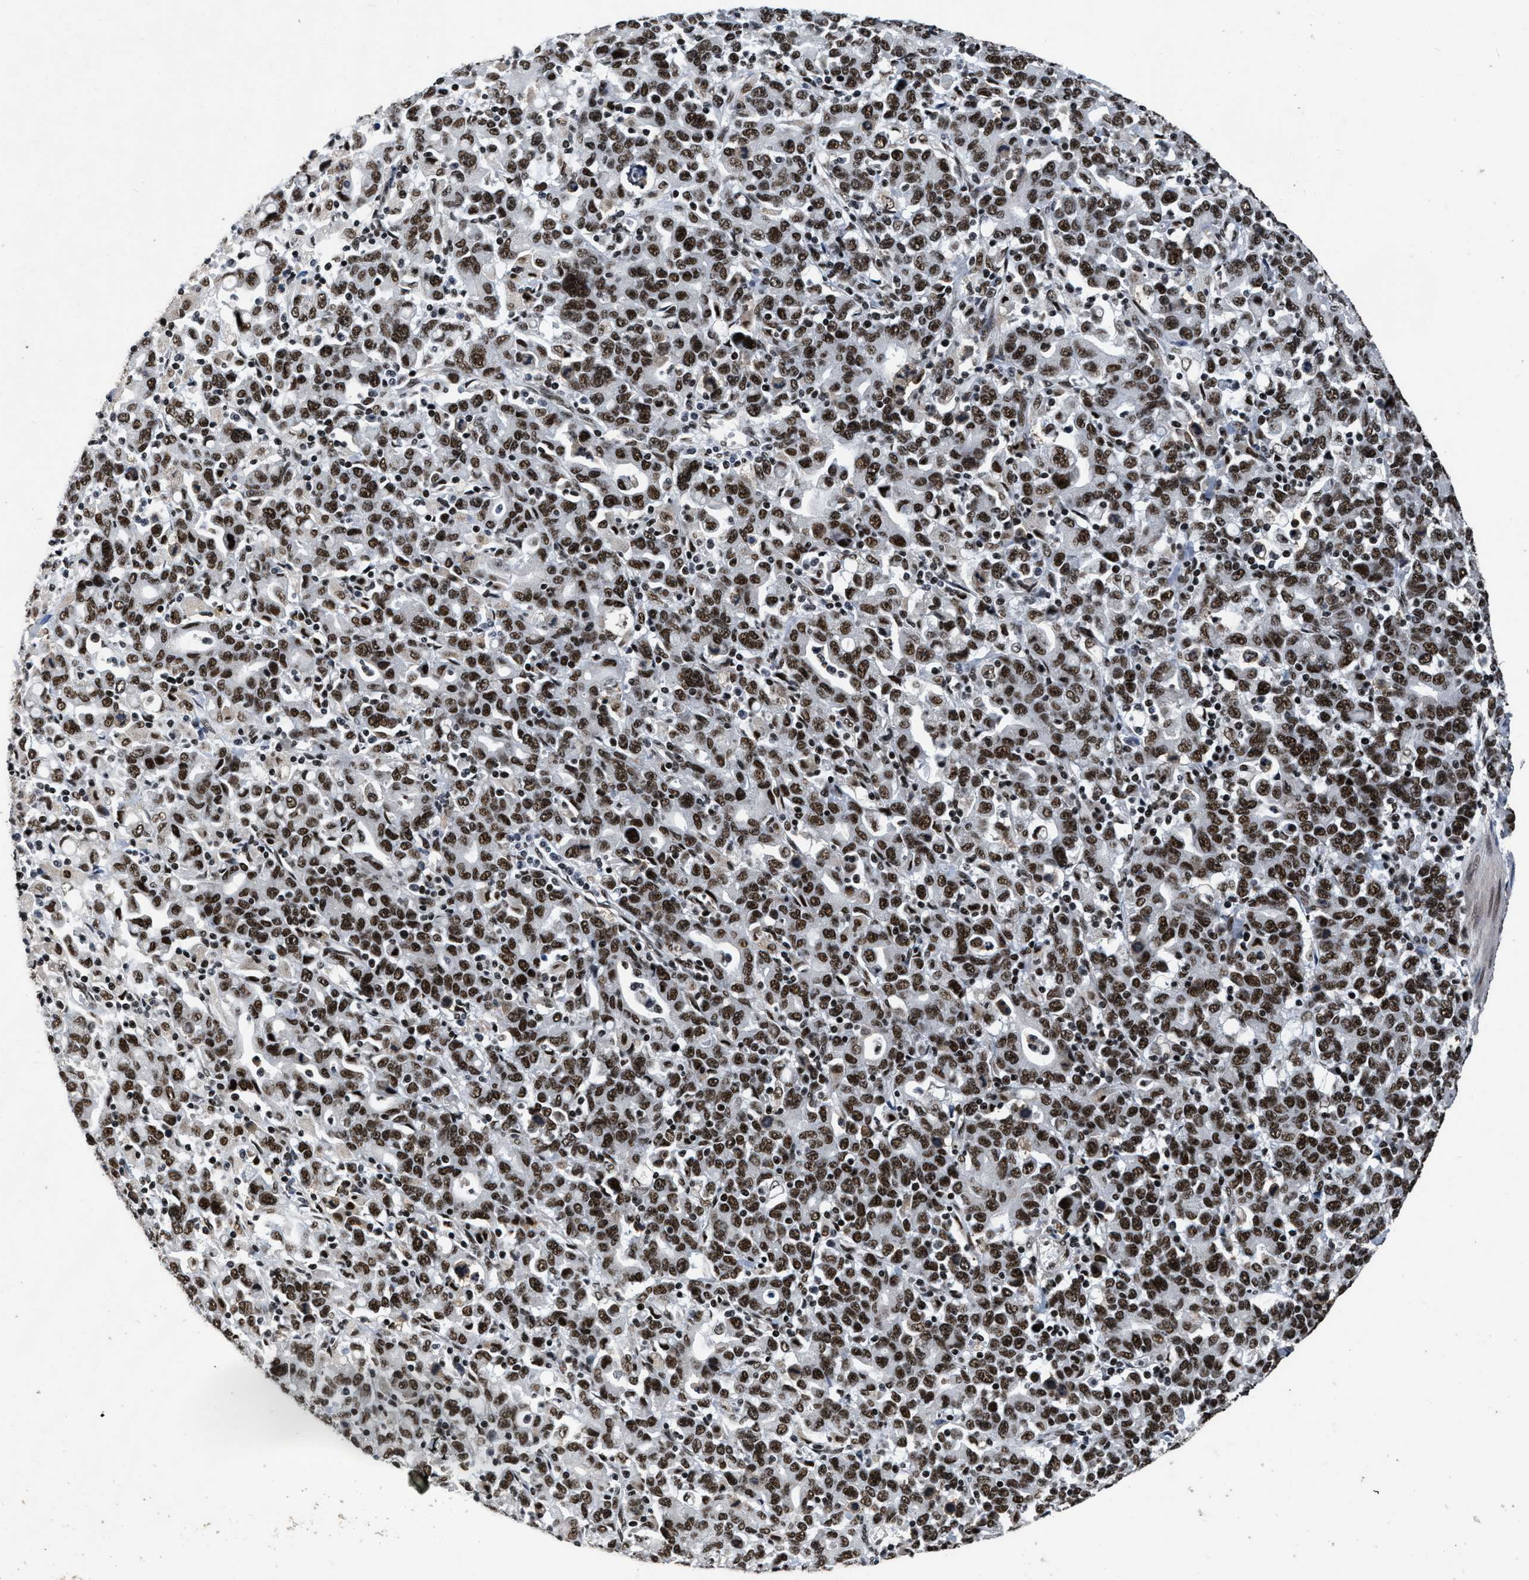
{"staining": {"intensity": "strong", "quantity": ">75%", "location": "nuclear"}, "tissue": "stomach cancer", "cell_type": "Tumor cells", "image_type": "cancer", "snomed": [{"axis": "morphology", "description": "Adenocarcinoma, NOS"}, {"axis": "topography", "description": "Stomach, upper"}], "caption": "This is an image of immunohistochemistry staining of stomach cancer, which shows strong positivity in the nuclear of tumor cells.", "gene": "SMARCB1", "patient": {"sex": "male", "age": 69}}